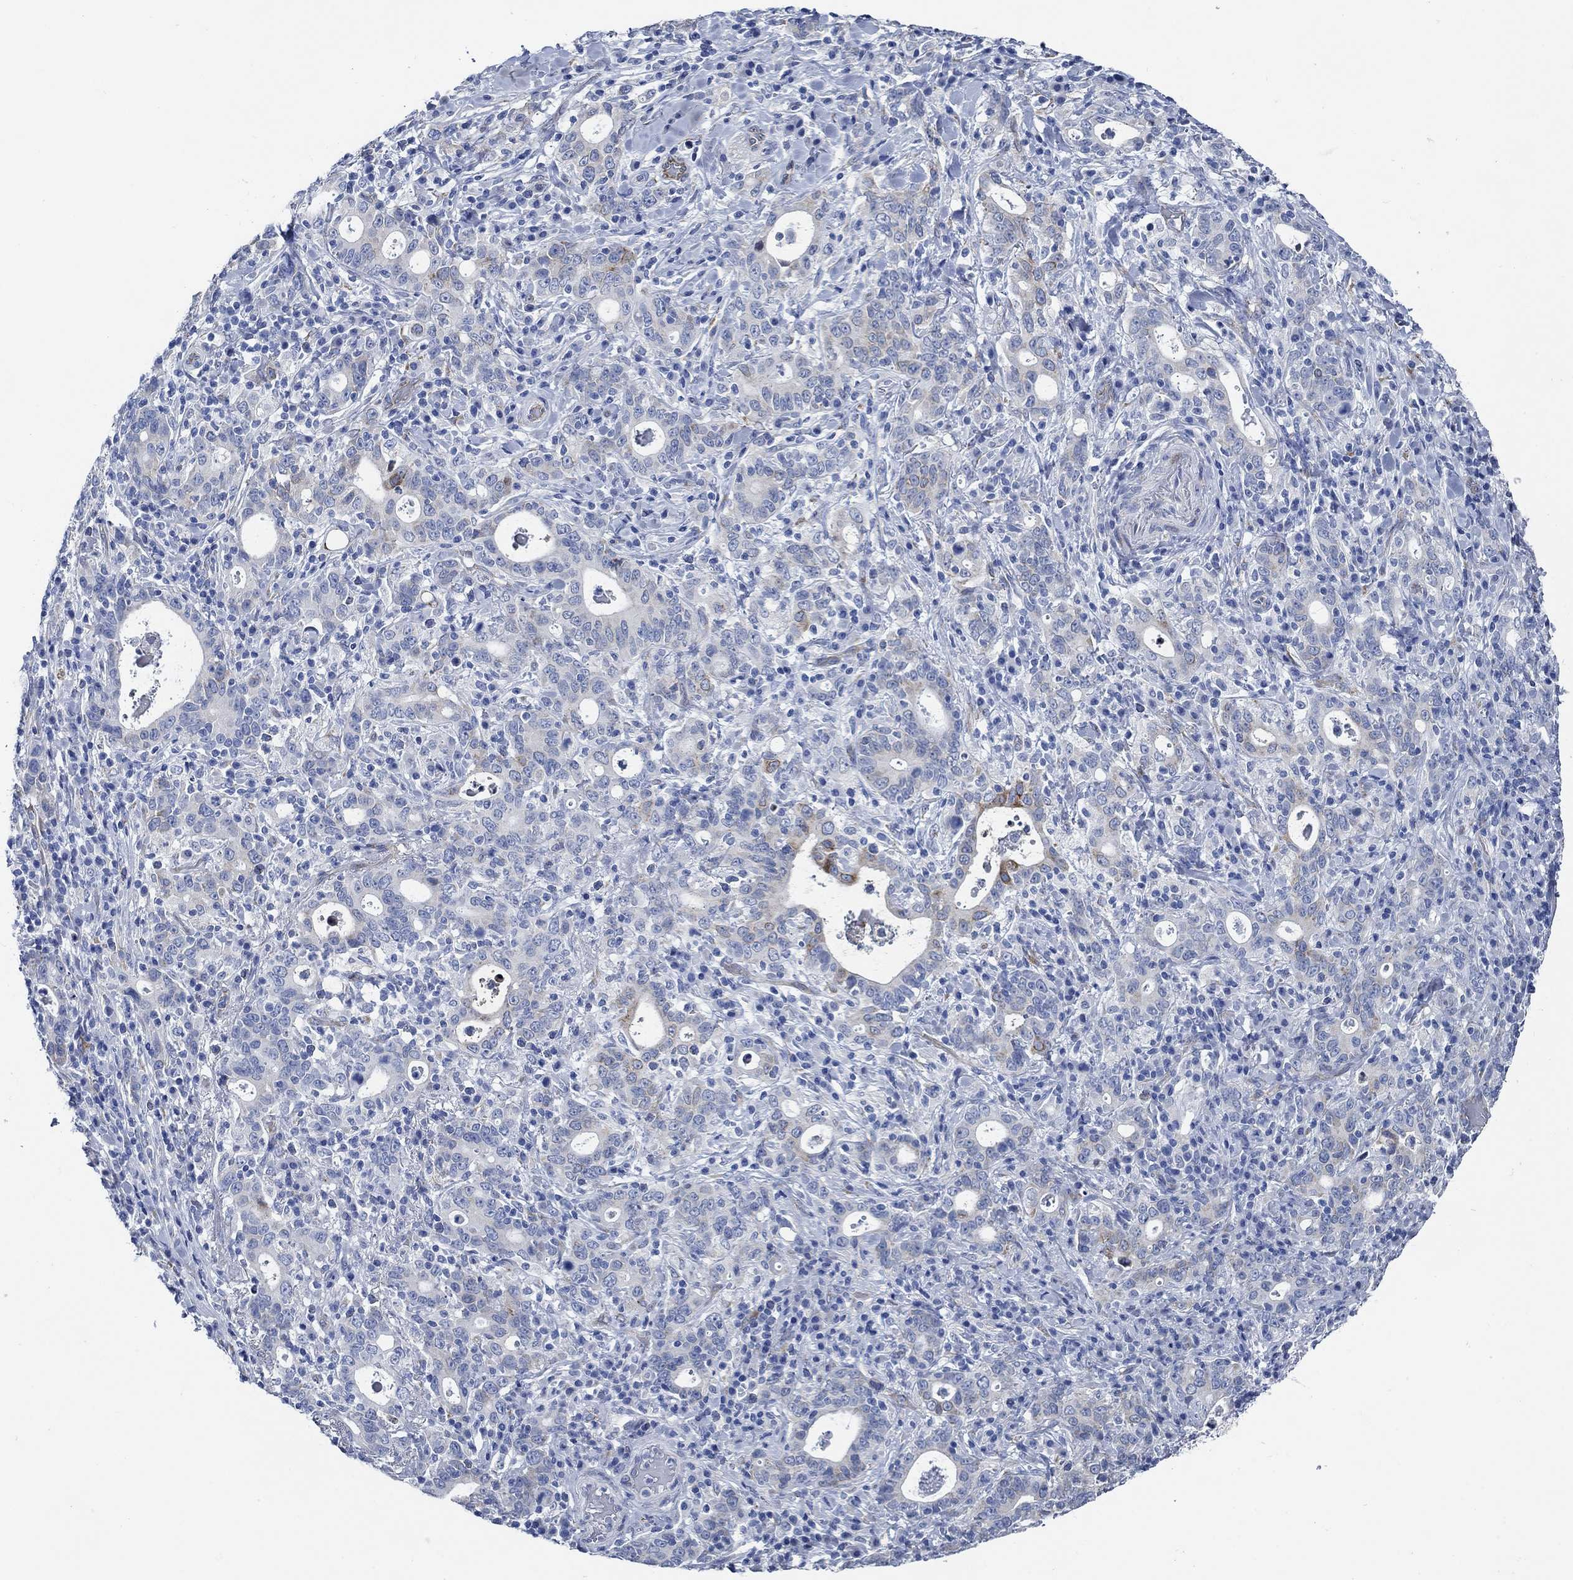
{"staining": {"intensity": "strong", "quantity": "25%-75%", "location": "cytoplasmic/membranous"}, "tissue": "stomach cancer", "cell_type": "Tumor cells", "image_type": "cancer", "snomed": [{"axis": "morphology", "description": "Adenocarcinoma, NOS"}, {"axis": "topography", "description": "Stomach"}], "caption": "An IHC image of tumor tissue is shown. Protein staining in brown highlights strong cytoplasmic/membranous positivity in adenocarcinoma (stomach) within tumor cells.", "gene": "HECW2", "patient": {"sex": "male", "age": 79}}